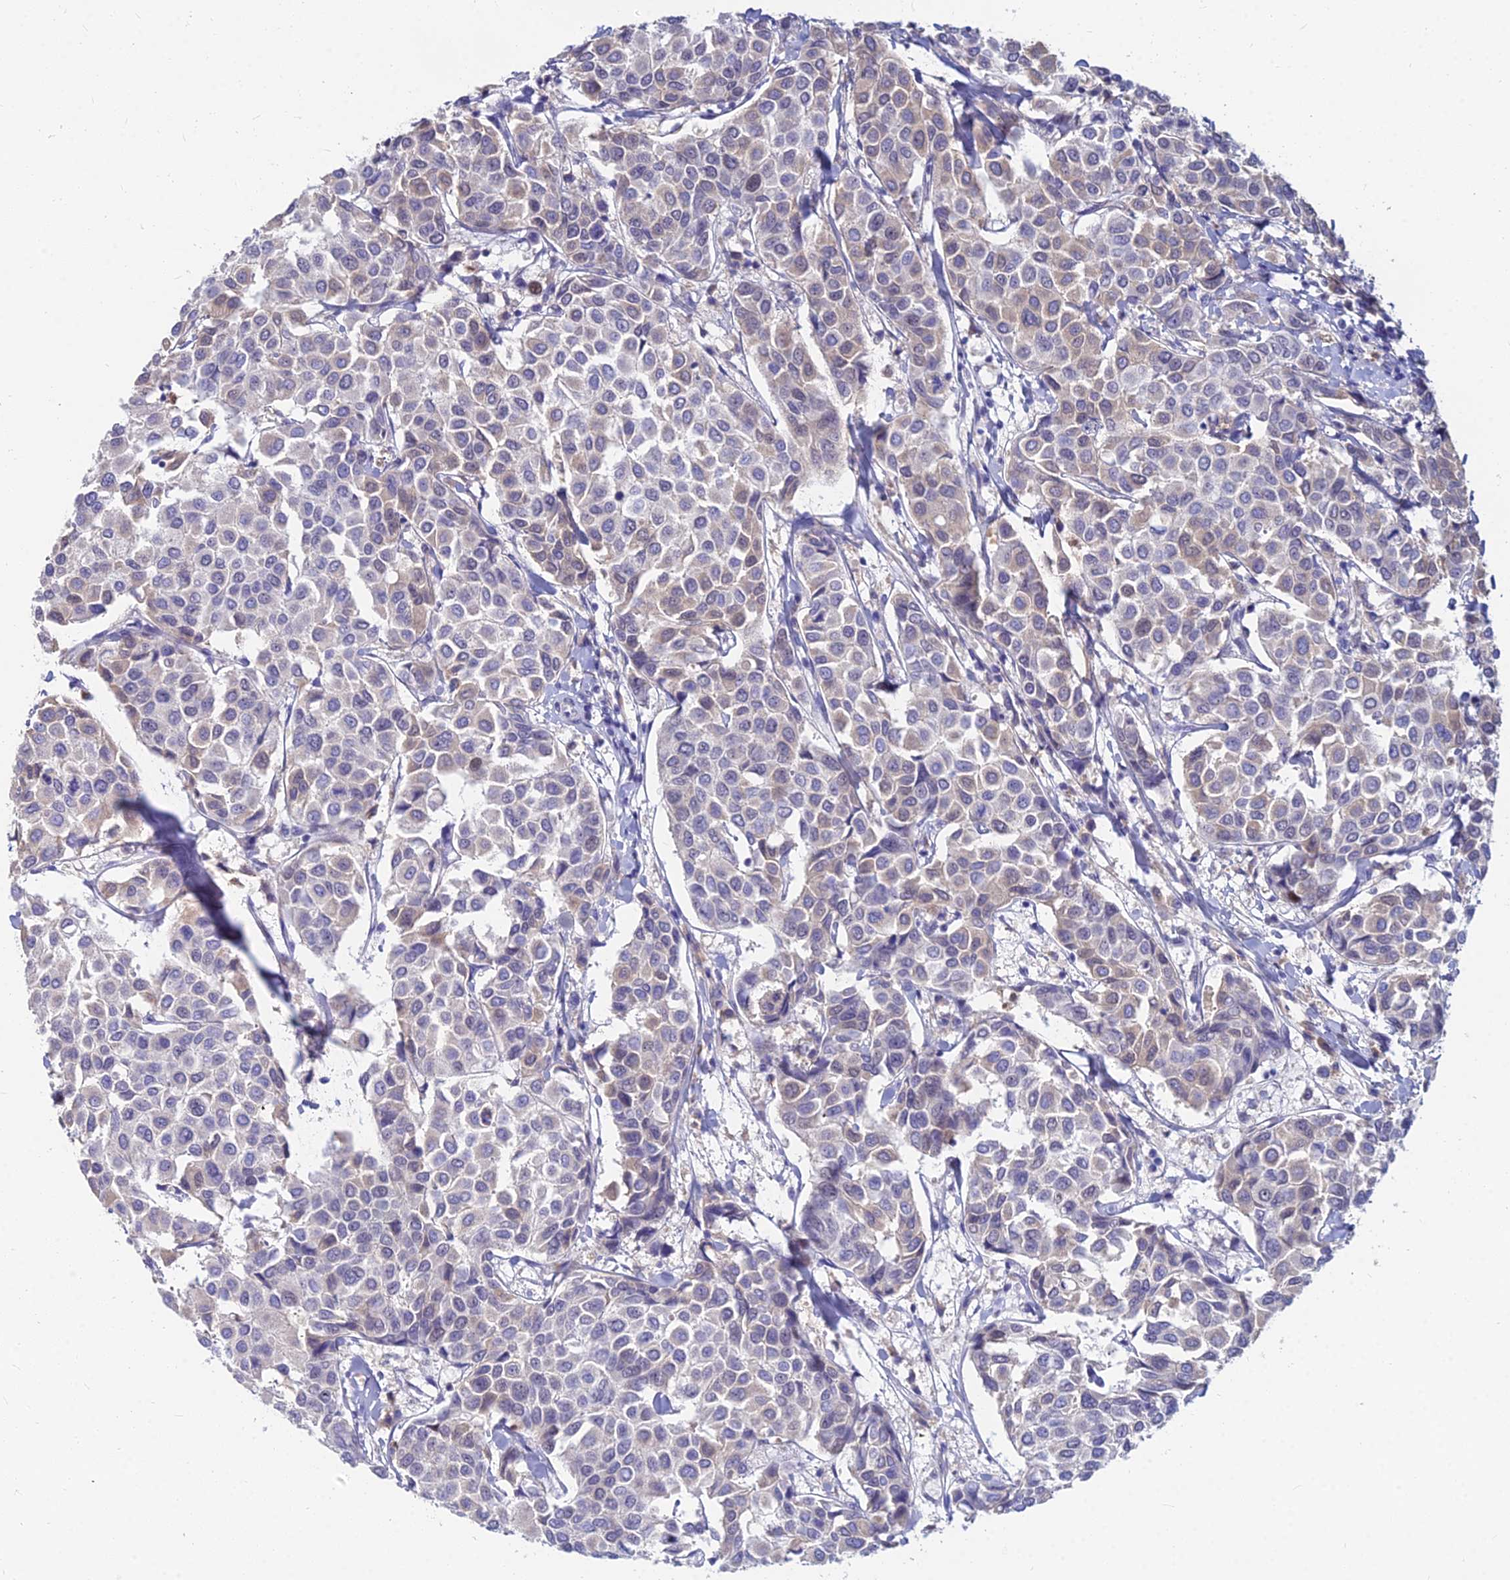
{"staining": {"intensity": "weak", "quantity": "<25%", "location": "cytoplasmic/membranous"}, "tissue": "breast cancer", "cell_type": "Tumor cells", "image_type": "cancer", "snomed": [{"axis": "morphology", "description": "Duct carcinoma"}, {"axis": "topography", "description": "Breast"}], "caption": "A histopathology image of invasive ductal carcinoma (breast) stained for a protein shows no brown staining in tumor cells.", "gene": "GOLGA6D", "patient": {"sex": "female", "age": 55}}